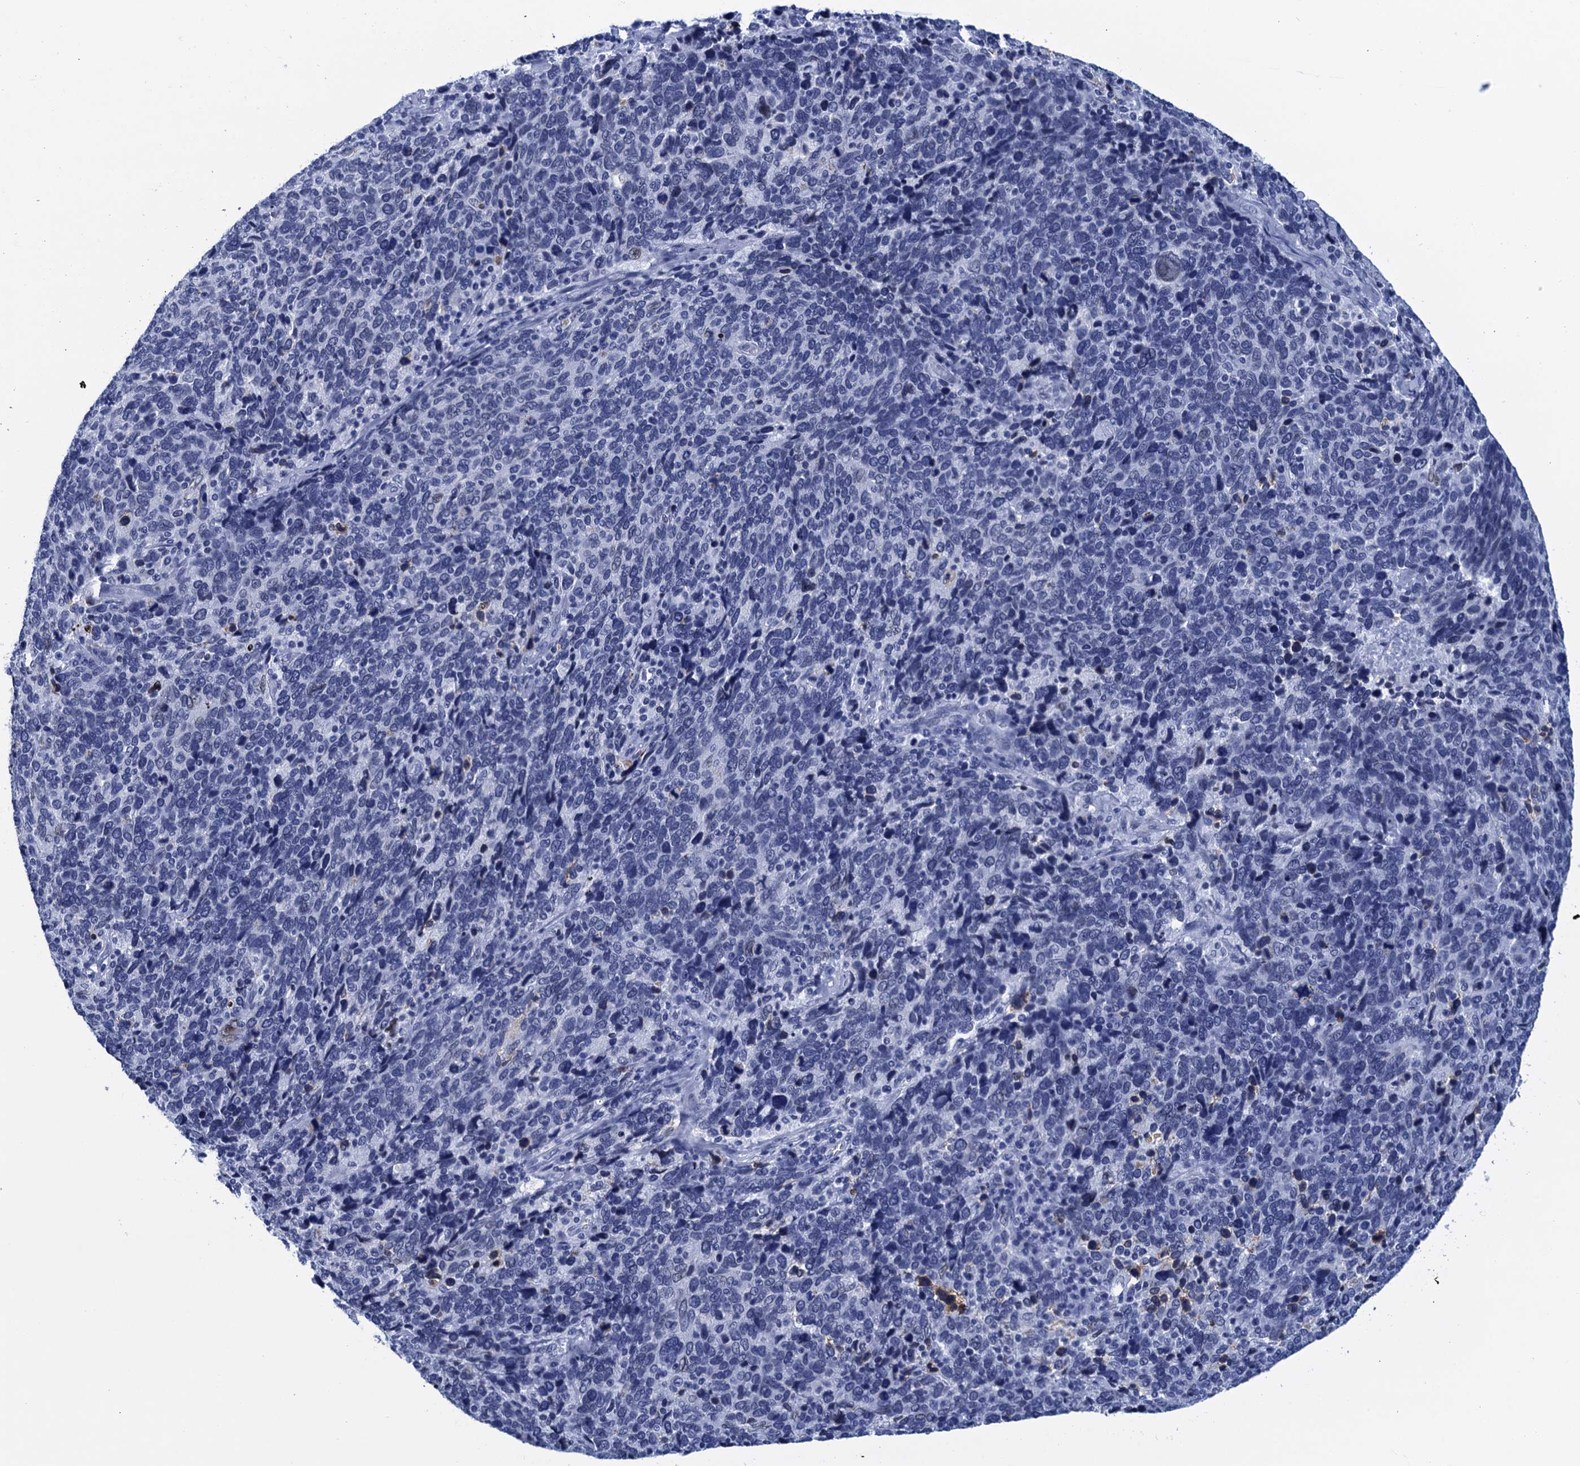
{"staining": {"intensity": "negative", "quantity": "none", "location": "none"}, "tissue": "cervical cancer", "cell_type": "Tumor cells", "image_type": "cancer", "snomed": [{"axis": "morphology", "description": "Squamous cell carcinoma, NOS"}, {"axis": "topography", "description": "Cervix"}], "caption": "A photomicrograph of cervical cancer stained for a protein exhibits no brown staining in tumor cells.", "gene": "METTL25", "patient": {"sex": "female", "age": 41}}